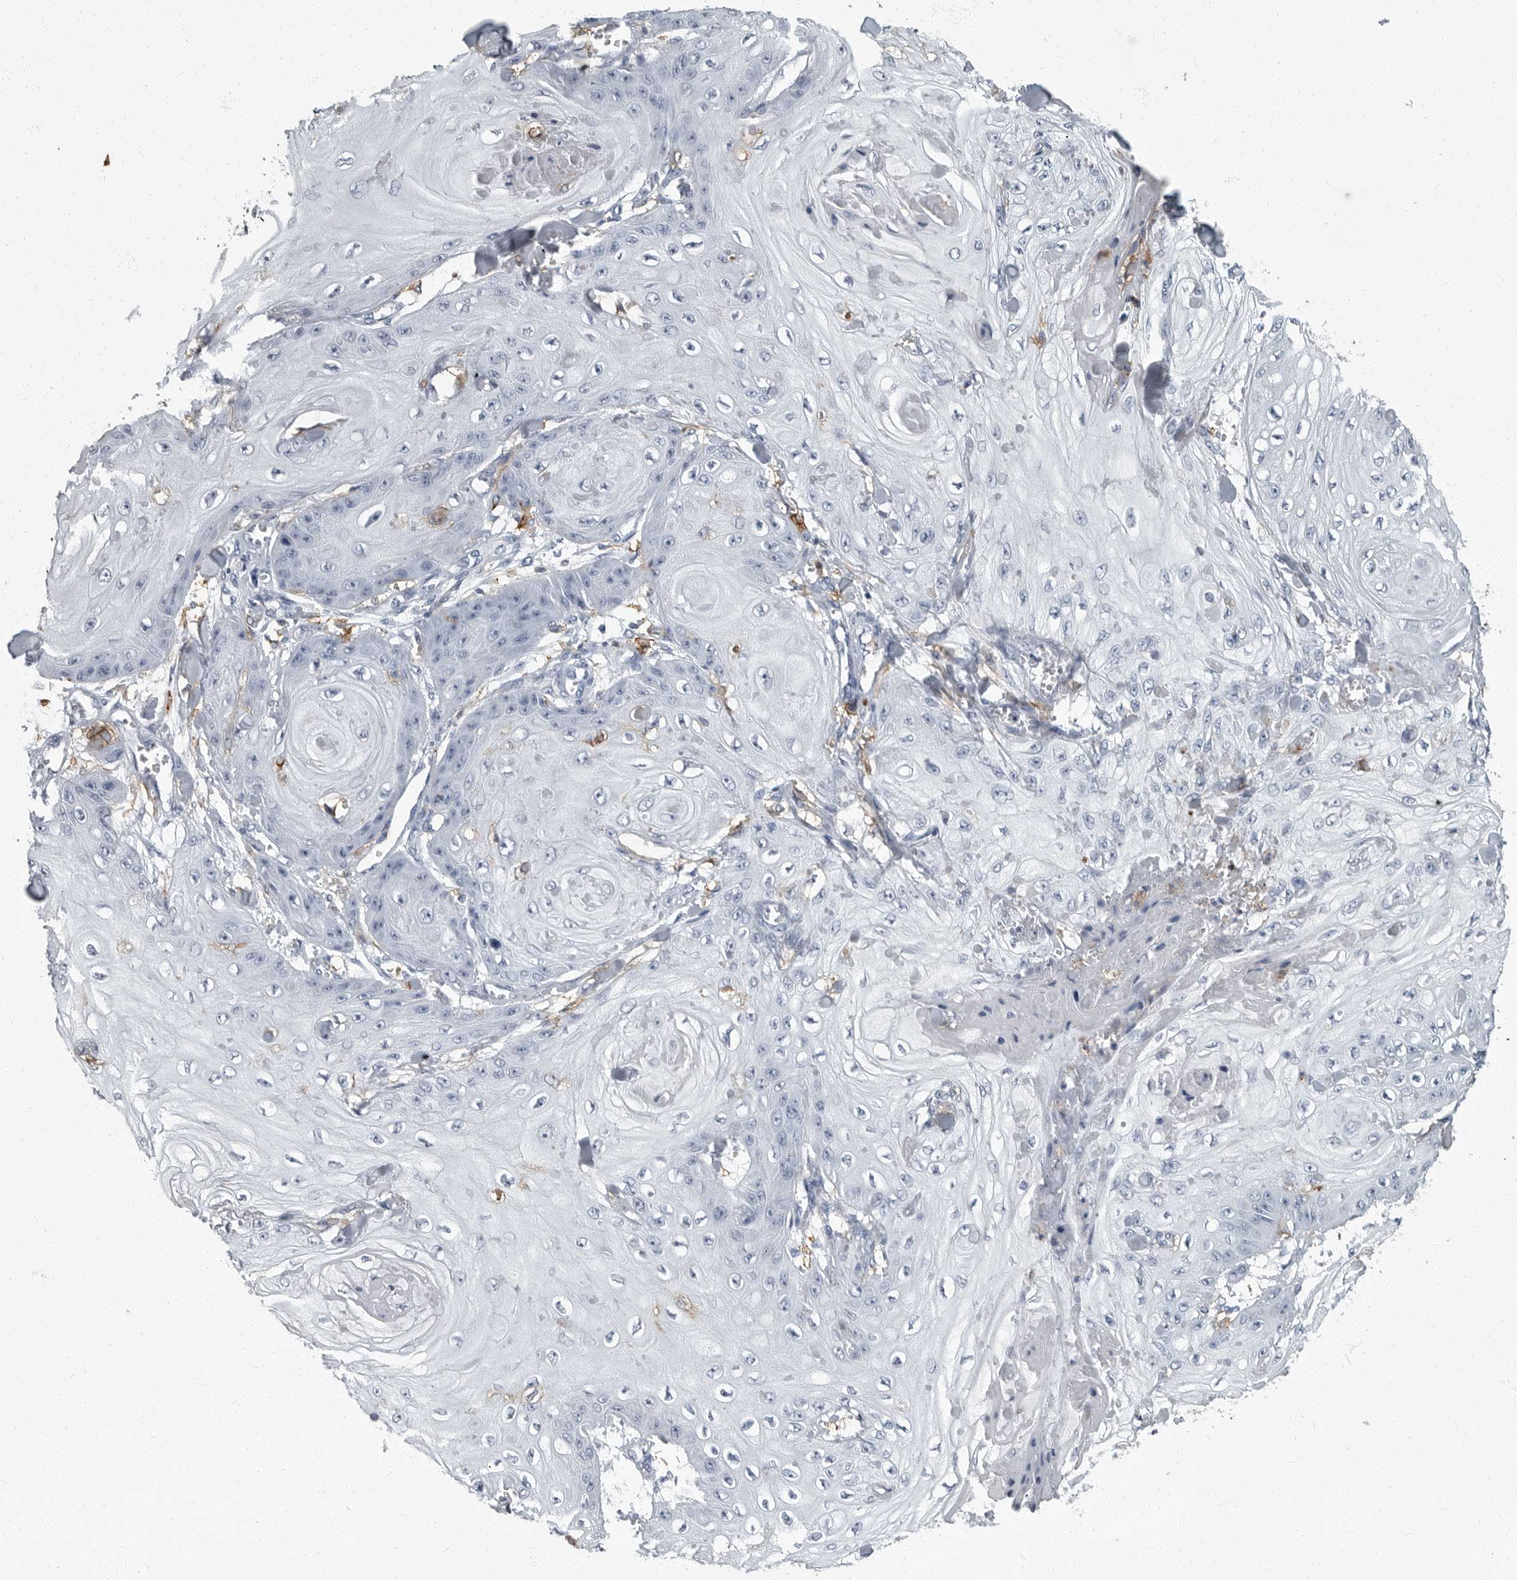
{"staining": {"intensity": "negative", "quantity": "none", "location": "none"}, "tissue": "skin cancer", "cell_type": "Tumor cells", "image_type": "cancer", "snomed": [{"axis": "morphology", "description": "Squamous cell carcinoma, NOS"}, {"axis": "topography", "description": "Skin"}], "caption": "The photomicrograph displays no significant positivity in tumor cells of skin squamous cell carcinoma.", "gene": "FCER1G", "patient": {"sex": "male", "age": 74}}